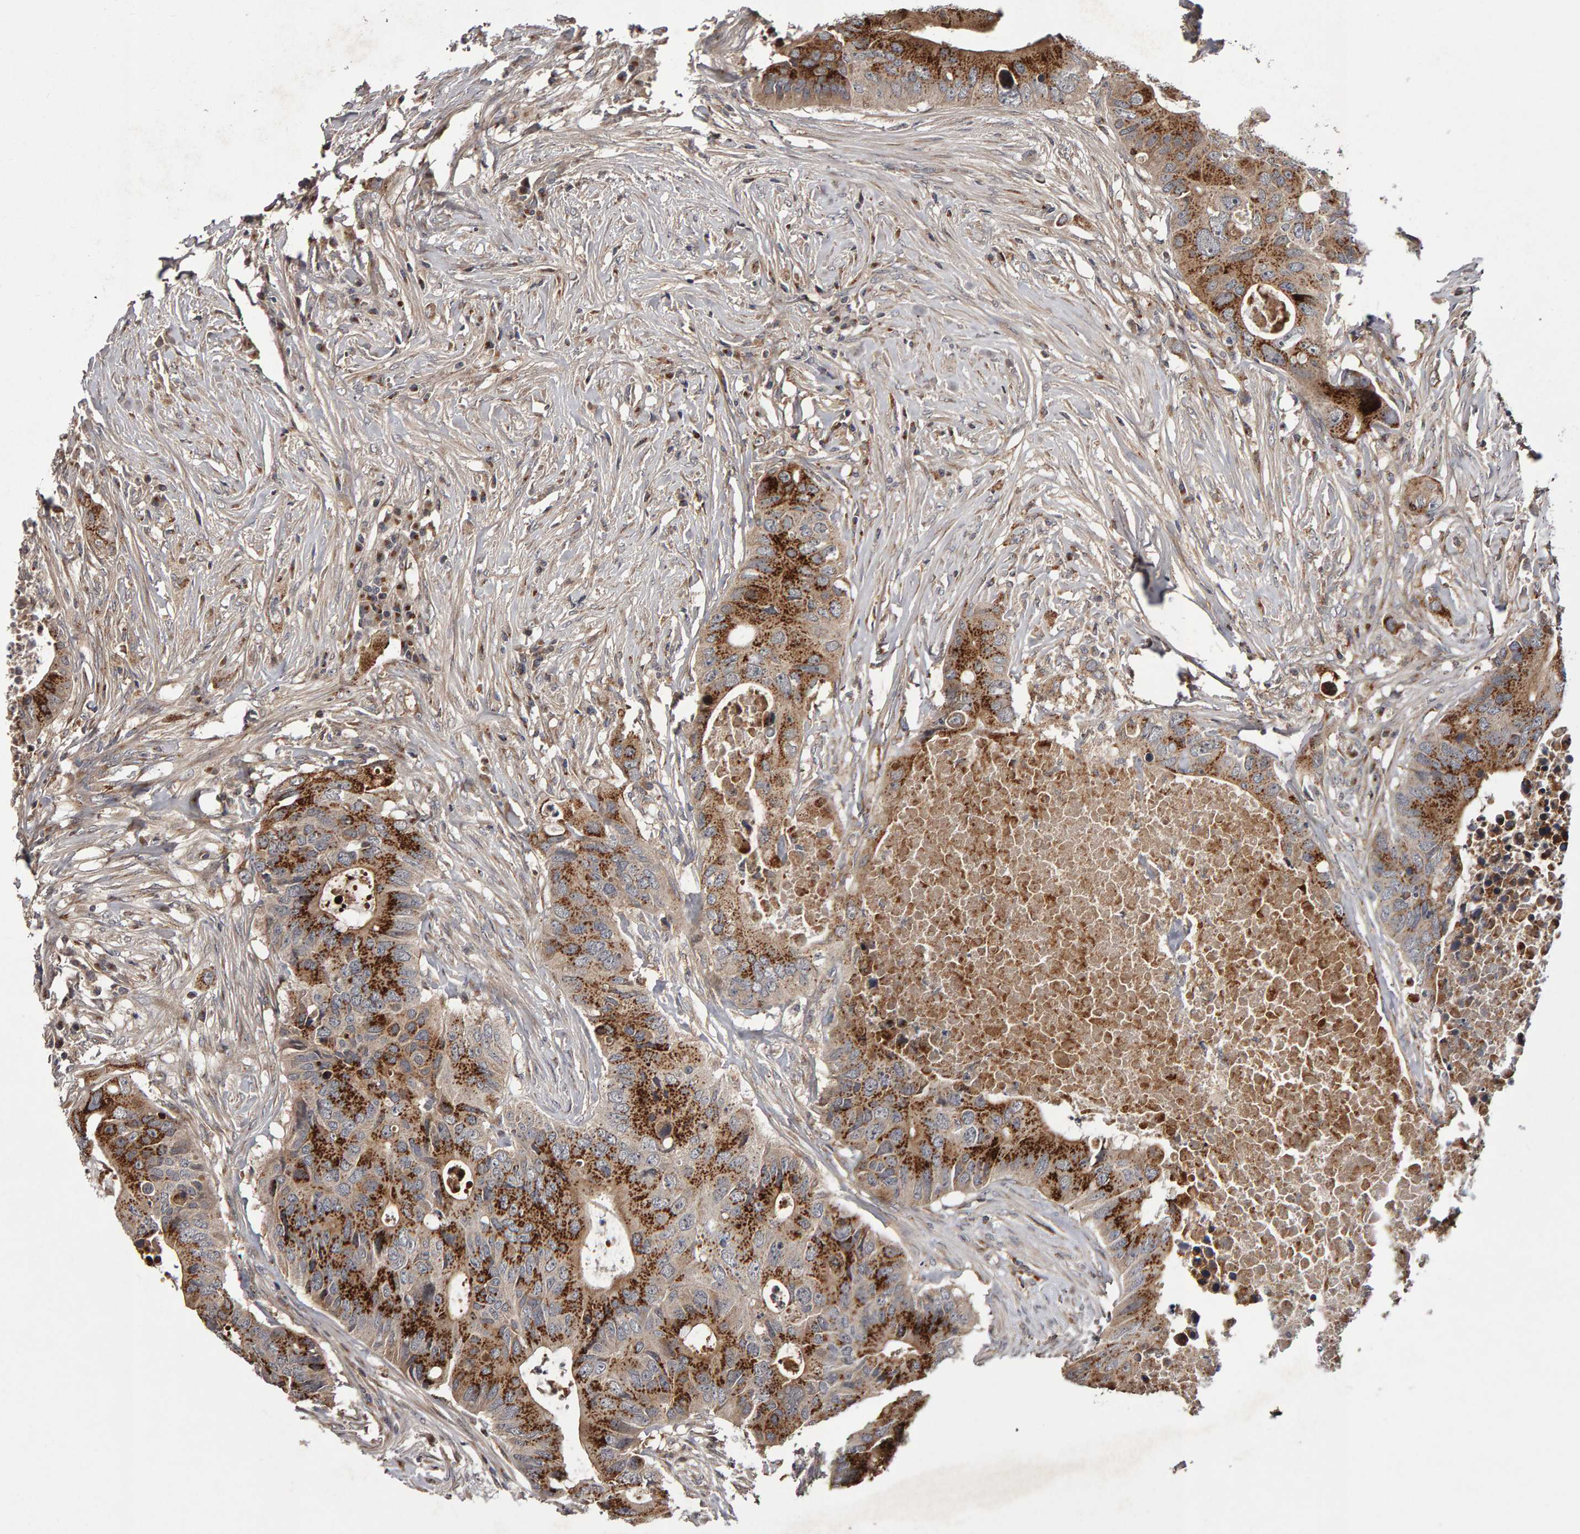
{"staining": {"intensity": "strong", "quantity": ">75%", "location": "cytoplasmic/membranous"}, "tissue": "colorectal cancer", "cell_type": "Tumor cells", "image_type": "cancer", "snomed": [{"axis": "morphology", "description": "Adenocarcinoma, NOS"}, {"axis": "topography", "description": "Colon"}], "caption": "The histopathology image exhibits staining of colorectal adenocarcinoma, revealing strong cytoplasmic/membranous protein staining (brown color) within tumor cells. Using DAB (3,3'-diaminobenzidine) (brown) and hematoxylin (blue) stains, captured at high magnification using brightfield microscopy.", "gene": "CANT1", "patient": {"sex": "male", "age": 71}}